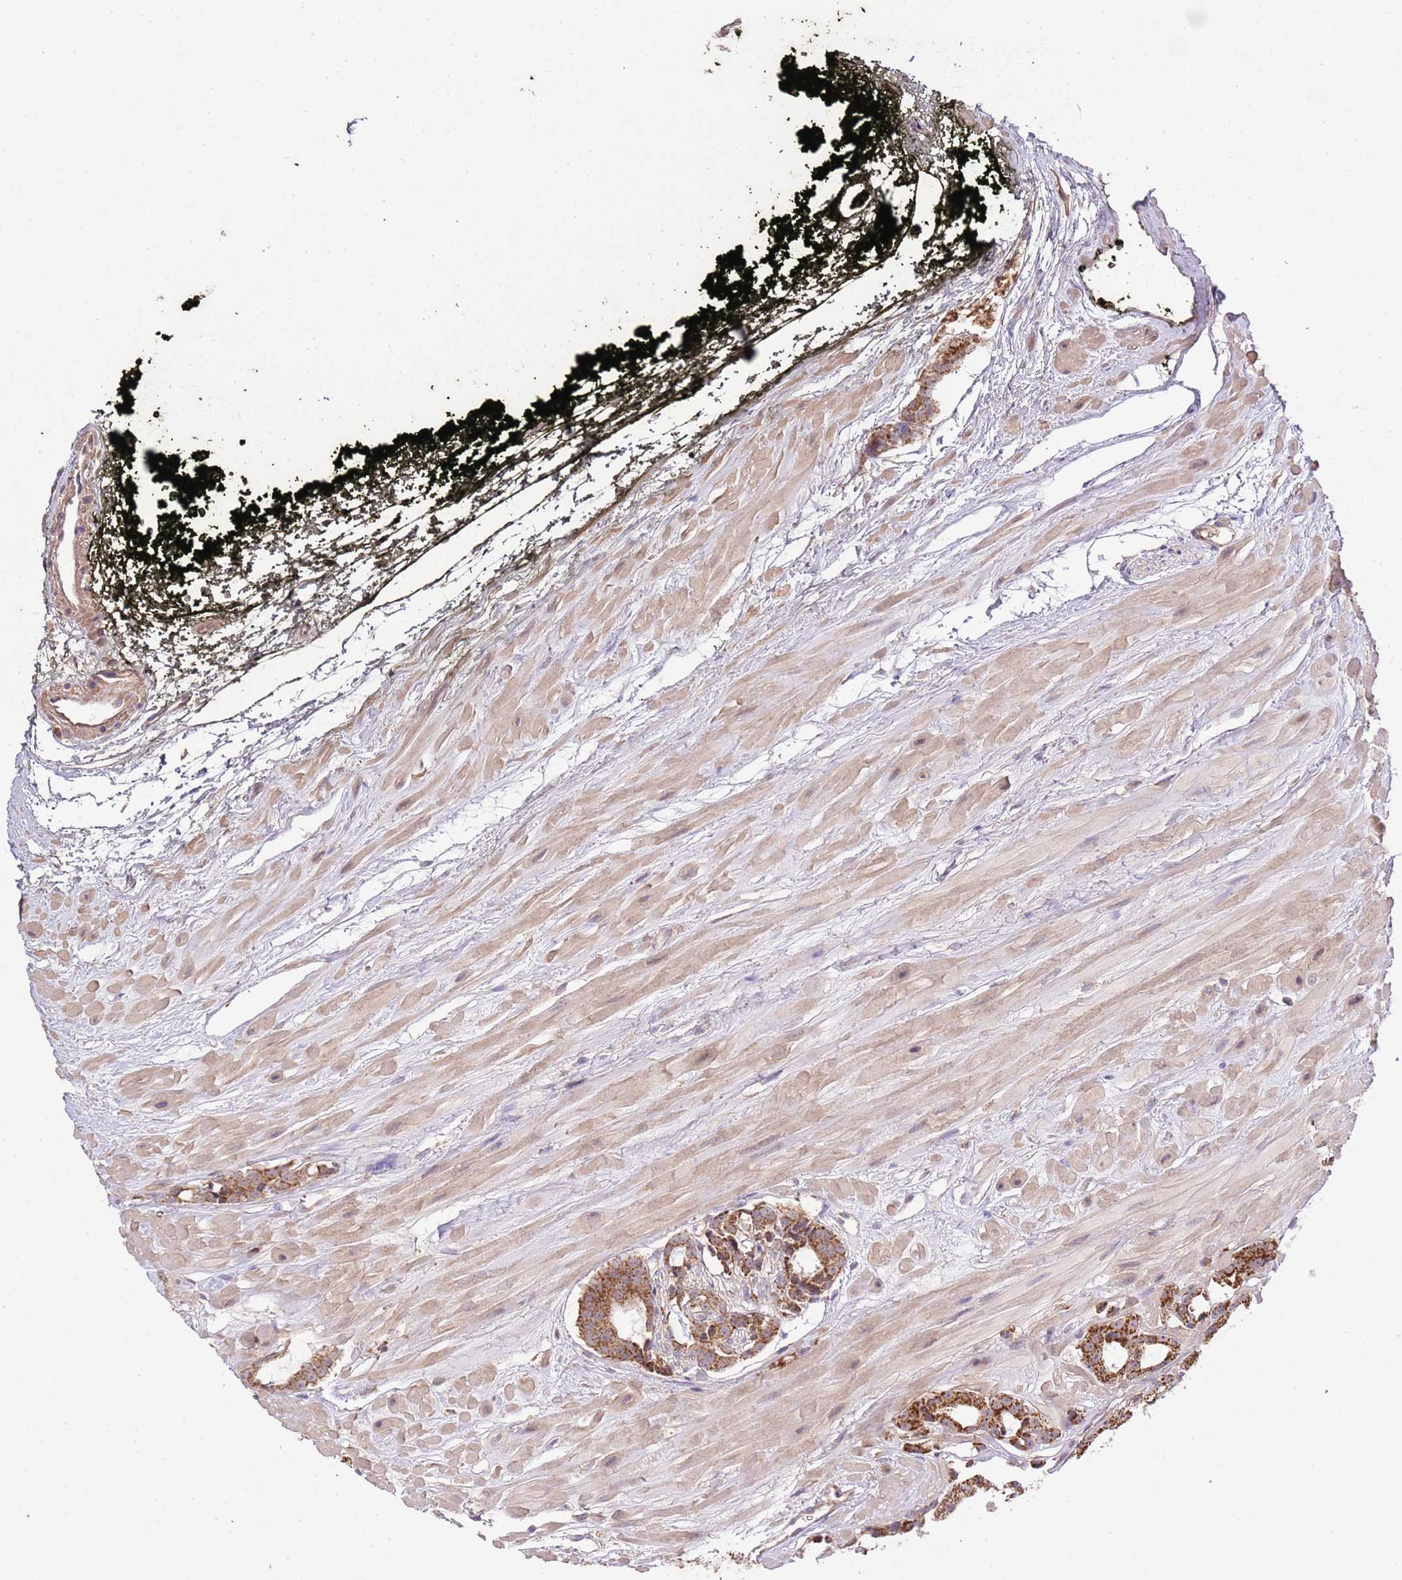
{"staining": {"intensity": "moderate", "quantity": ">75%", "location": "cytoplasmic/membranous"}, "tissue": "prostate cancer", "cell_type": "Tumor cells", "image_type": "cancer", "snomed": [{"axis": "morphology", "description": "Adenocarcinoma, High grade"}, {"axis": "topography", "description": "Prostate"}], "caption": "High-power microscopy captured an immunohistochemistry (IHC) micrograph of prostate cancer (high-grade adenocarcinoma), revealing moderate cytoplasmic/membranous staining in about >75% of tumor cells.", "gene": "IVD", "patient": {"sex": "male", "age": 71}}